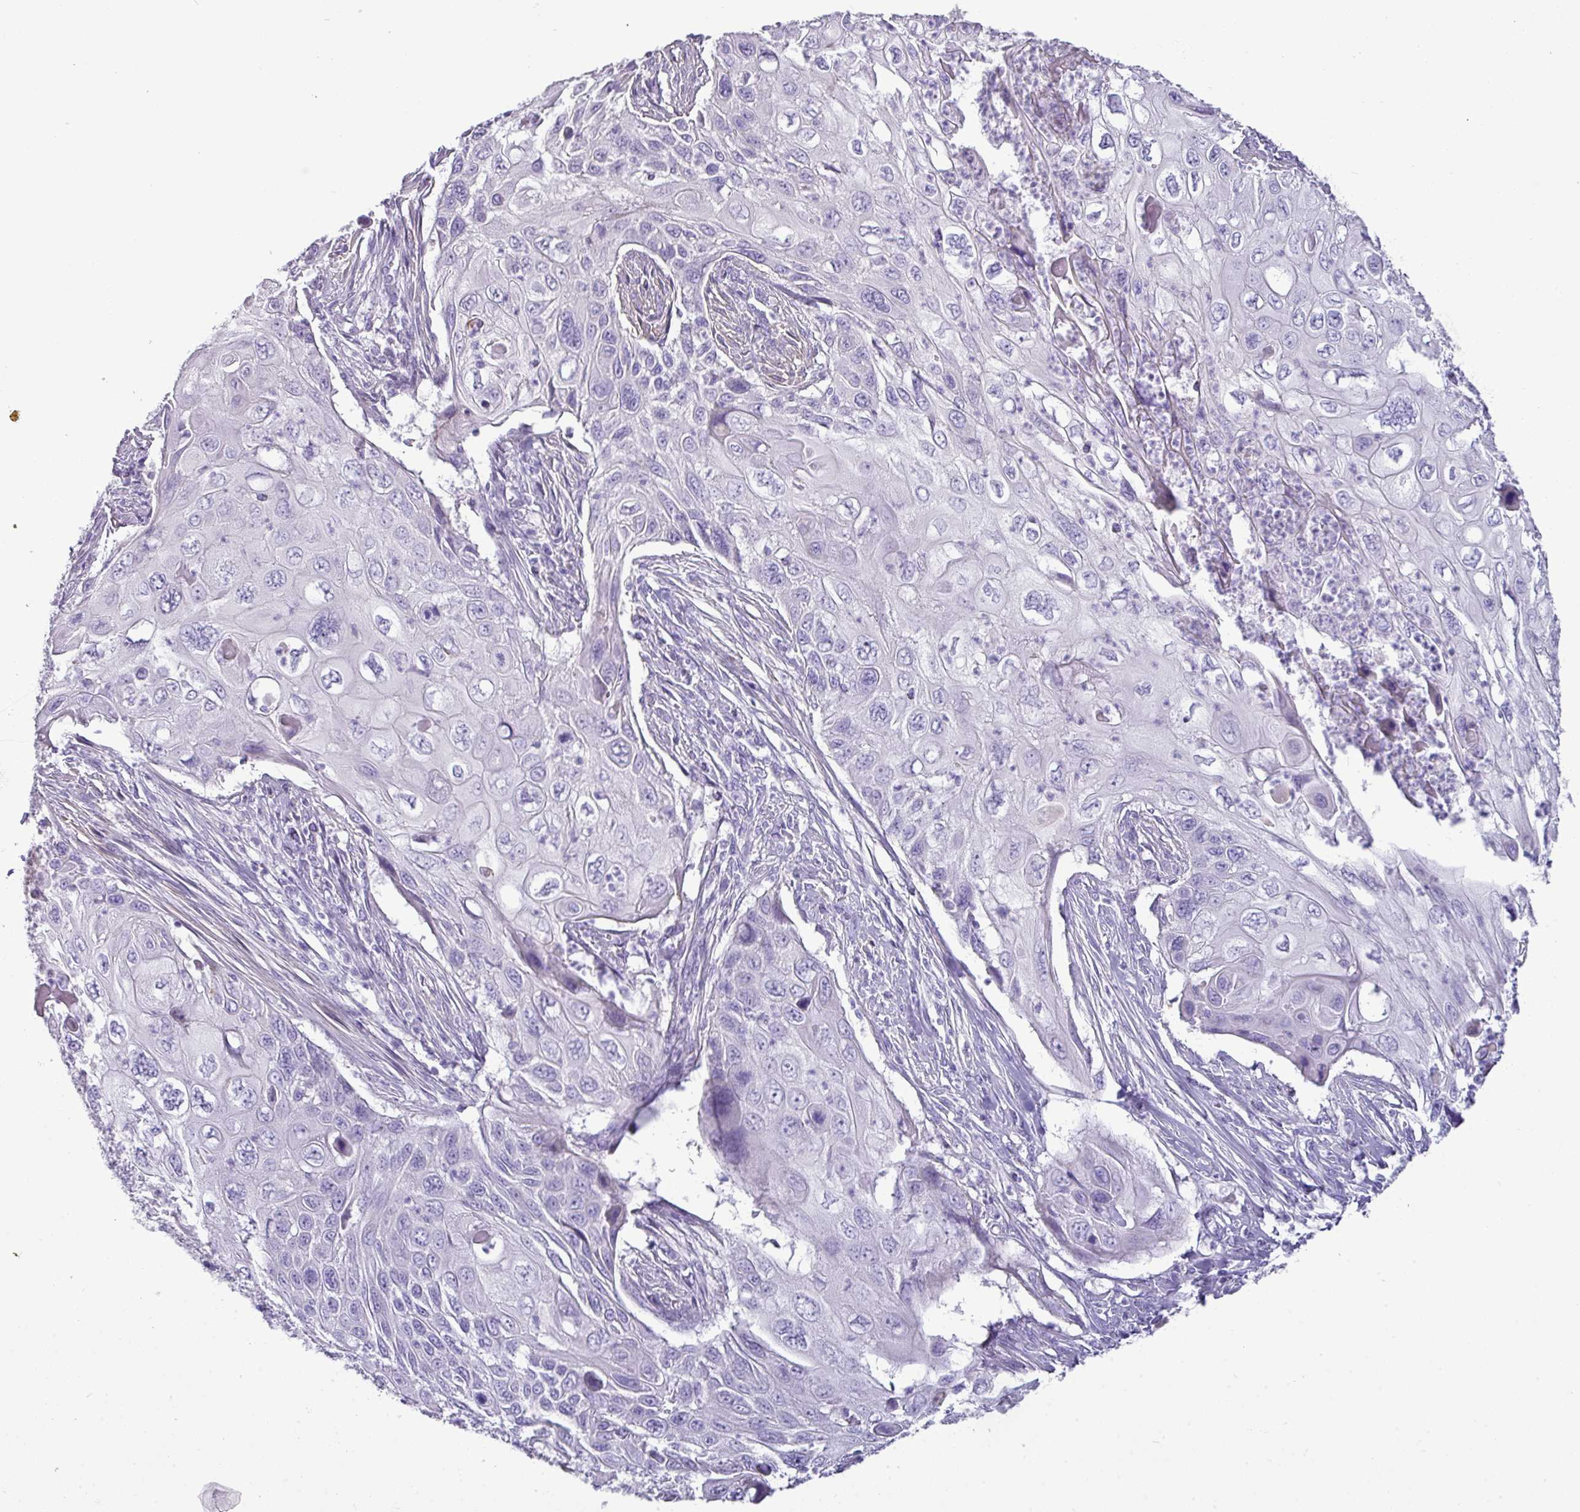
{"staining": {"intensity": "negative", "quantity": "none", "location": "none"}, "tissue": "cervical cancer", "cell_type": "Tumor cells", "image_type": "cancer", "snomed": [{"axis": "morphology", "description": "Squamous cell carcinoma, NOS"}, {"axis": "topography", "description": "Cervix"}], "caption": "A high-resolution micrograph shows immunohistochemistry (IHC) staining of squamous cell carcinoma (cervical), which shows no significant staining in tumor cells. (Stains: DAB (3,3'-diaminobenzidine) immunohistochemistry (IHC) with hematoxylin counter stain, Microscopy: brightfield microscopy at high magnification).", "gene": "GSTA3", "patient": {"sex": "female", "age": 70}}